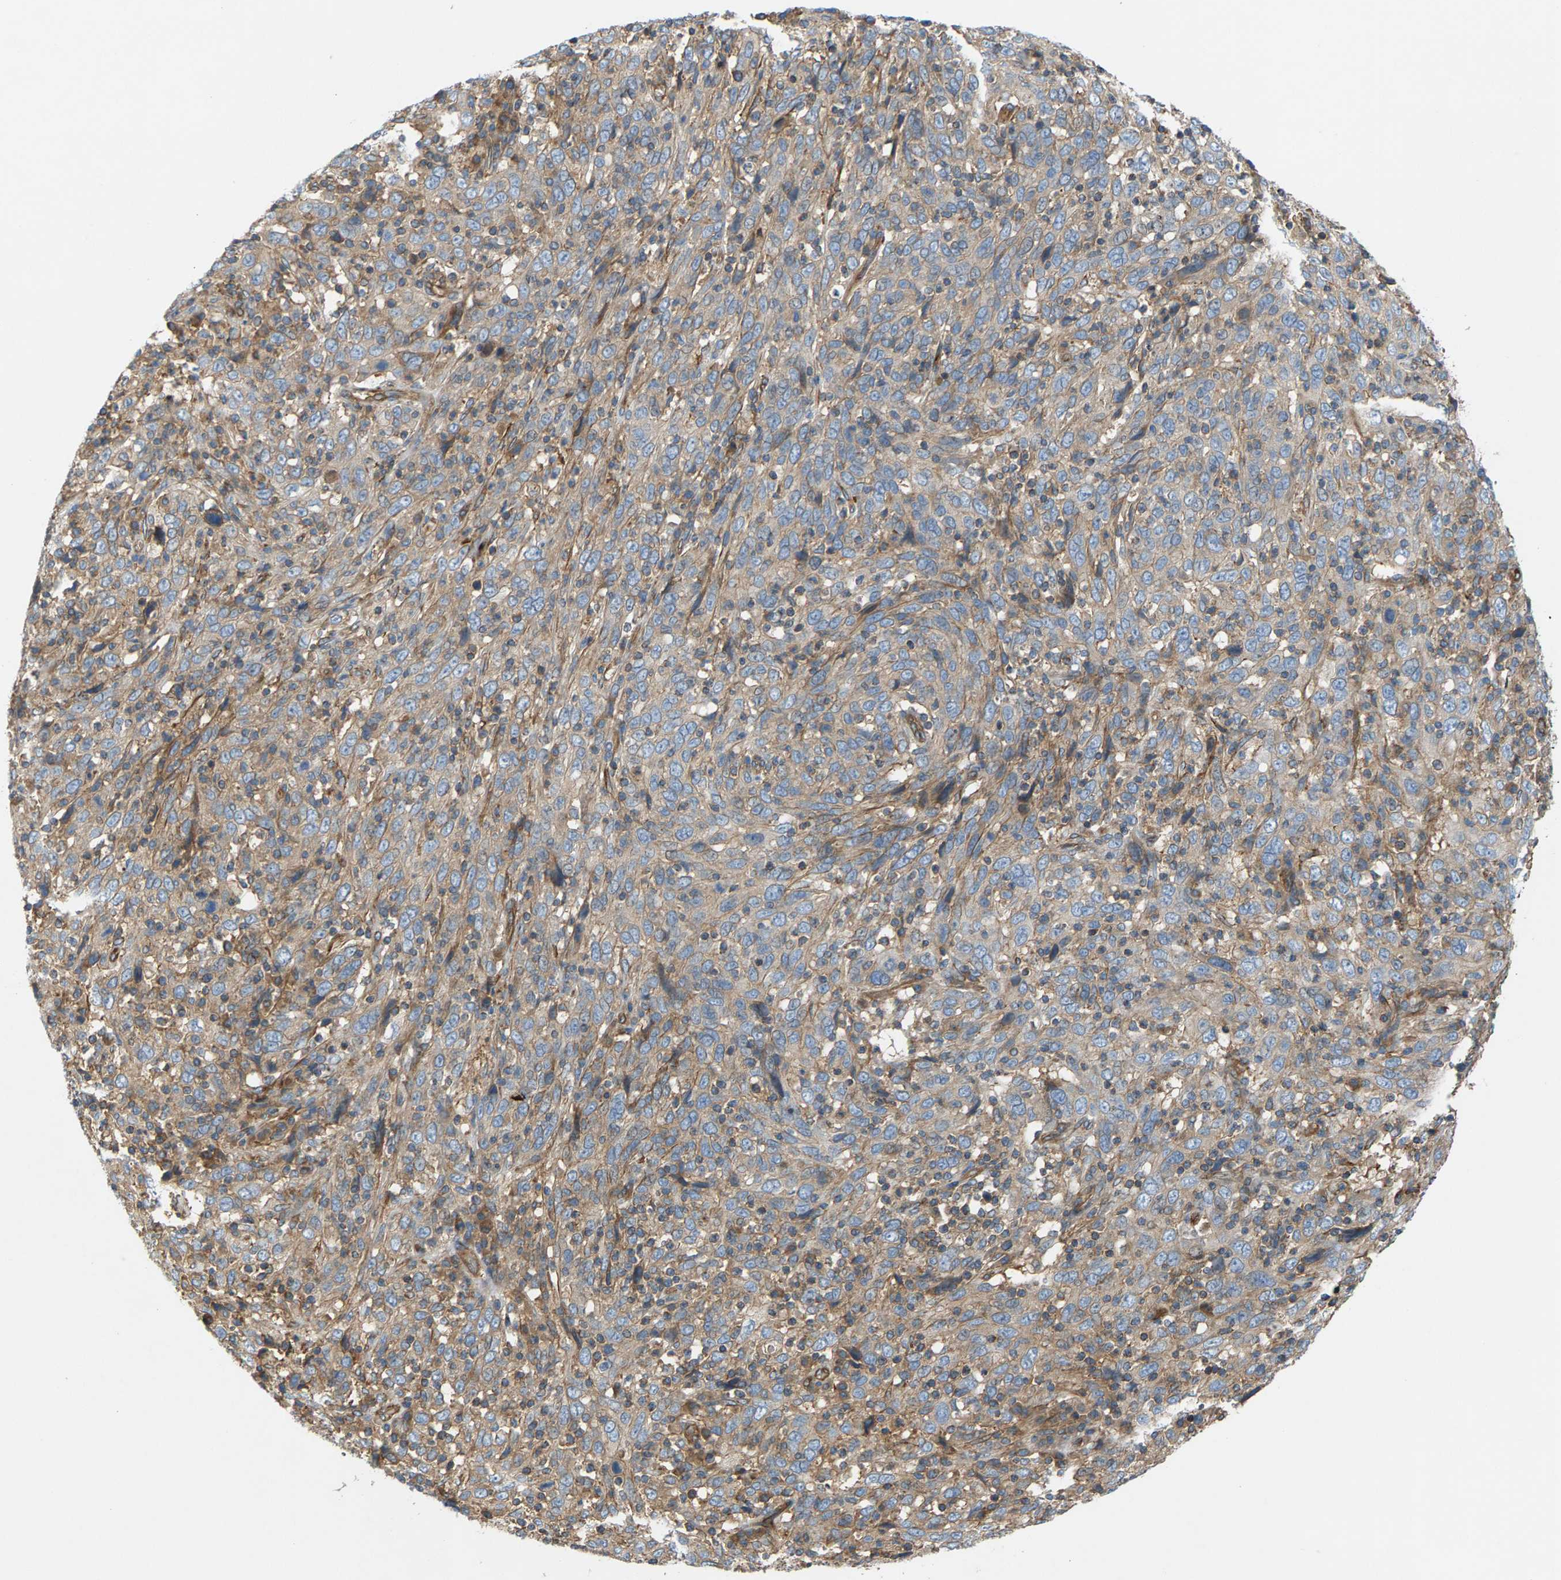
{"staining": {"intensity": "weak", "quantity": "25%-75%", "location": "cytoplasmic/membranous"}, "tissue": "cervical cancer", "cell_type": "Tumor cells", "image_type": "cancer", "snomed": [{"axis": "morphology", "description": "Squamous cell carcinoma, NOS"}, {"axis": "topography", "description": "Cervix"}], "caption": "A low amount of weak cytoplasmic/membranous staining is present in approximately 25%-75% of tumor cells in cervical cancer (squamous cell carcinoma) tissue.", "gene": "PDCL", "patient": {"sex": "female", "age": 46}}